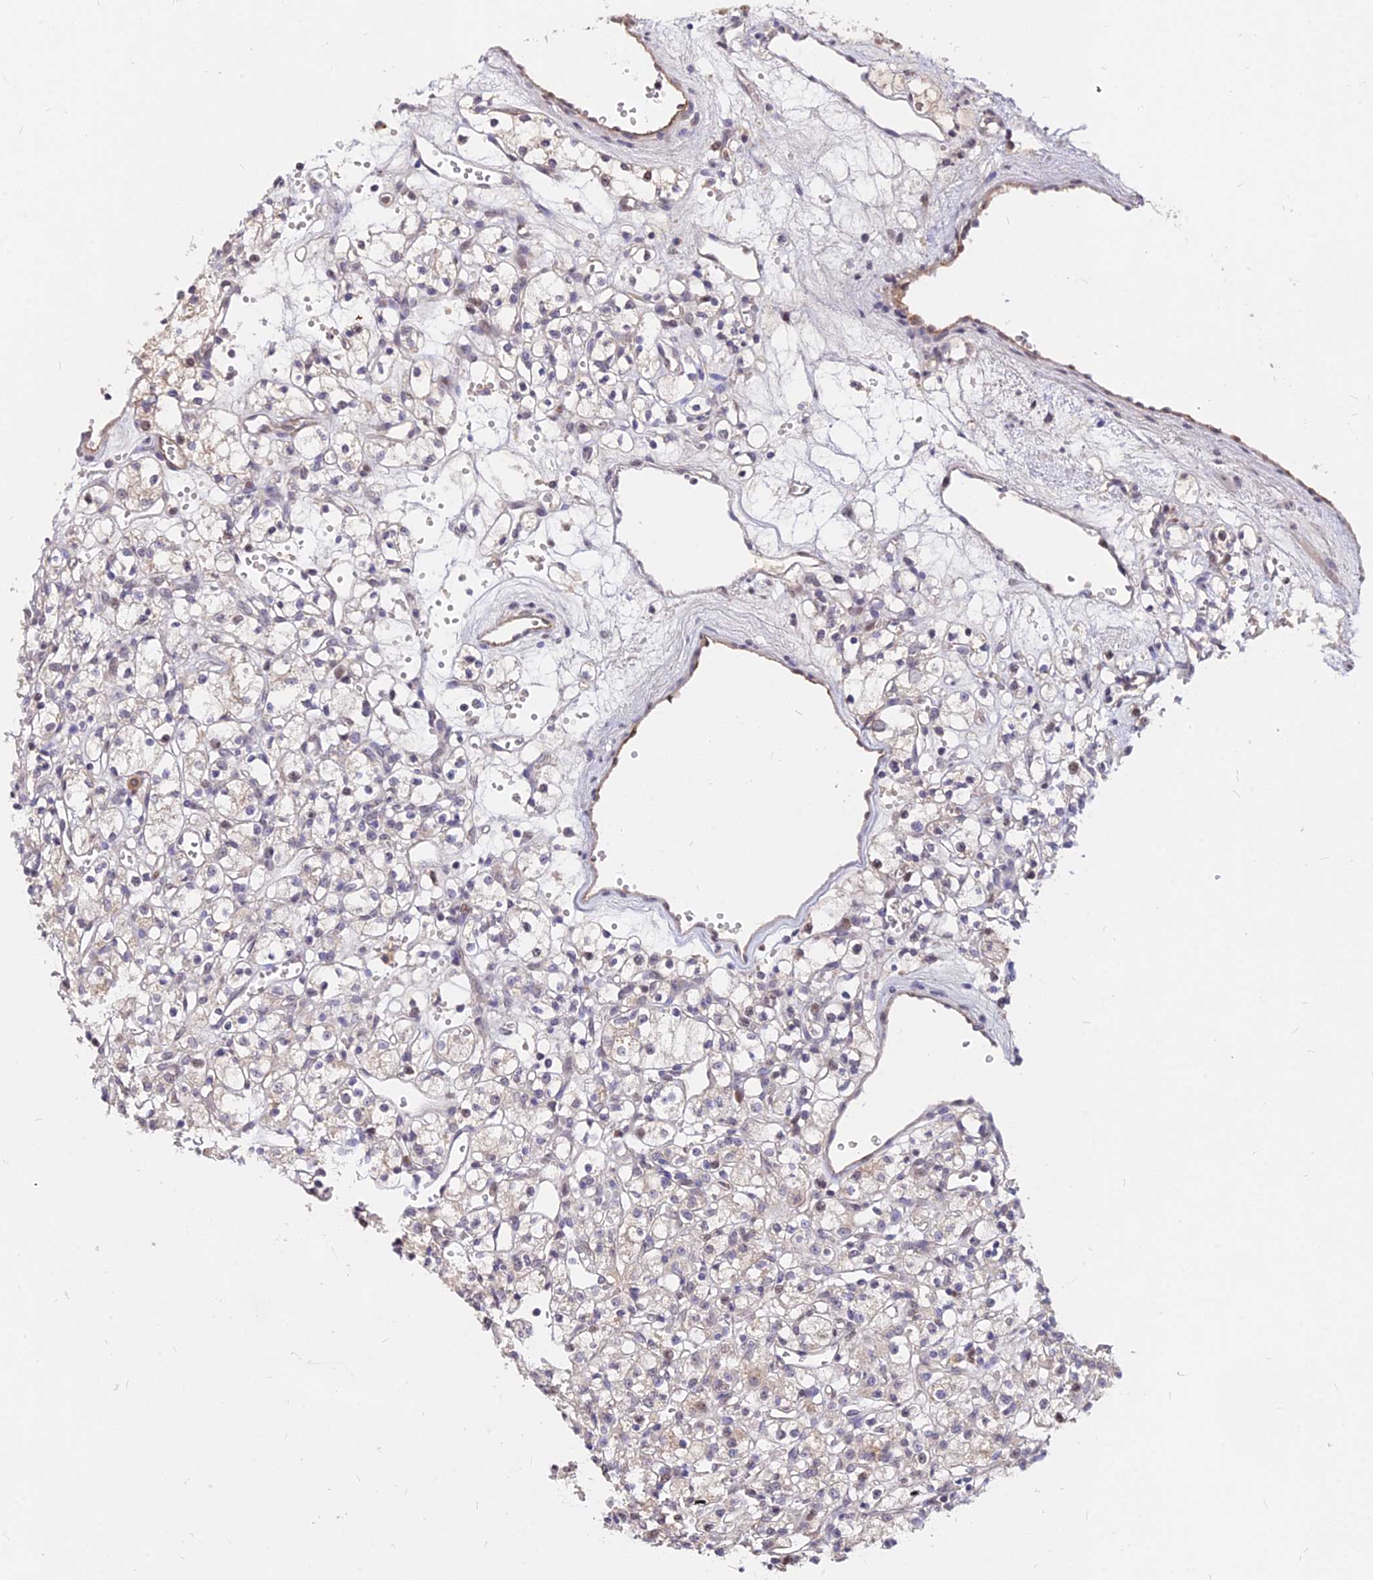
{"staining": {"intensity": "weak", "quantity": "<25%", "location": "cytoplasmic/membranous"}, "tissue": "renal cancer", "cell_type": "Tumor cells", "image_type": "cancer", "snomed": [{"axis": "morphology", "description": "Adenocarcinoma, NOS"}, {"axis": "topography", "description": "Kidney"}], "caption": "Immunohistochemistry (IHC) of renal adenocarcinoma exhibits no positivity in tumor cells. Brightfield microscopy of immunohistochemistry stained with DAB (3,3'-diaminobenzidine) (brown) and hematoxylin (blue), captured at high magnification.", "gene": "C11orf68", "patient": {"sex": "female", "age": 59}}